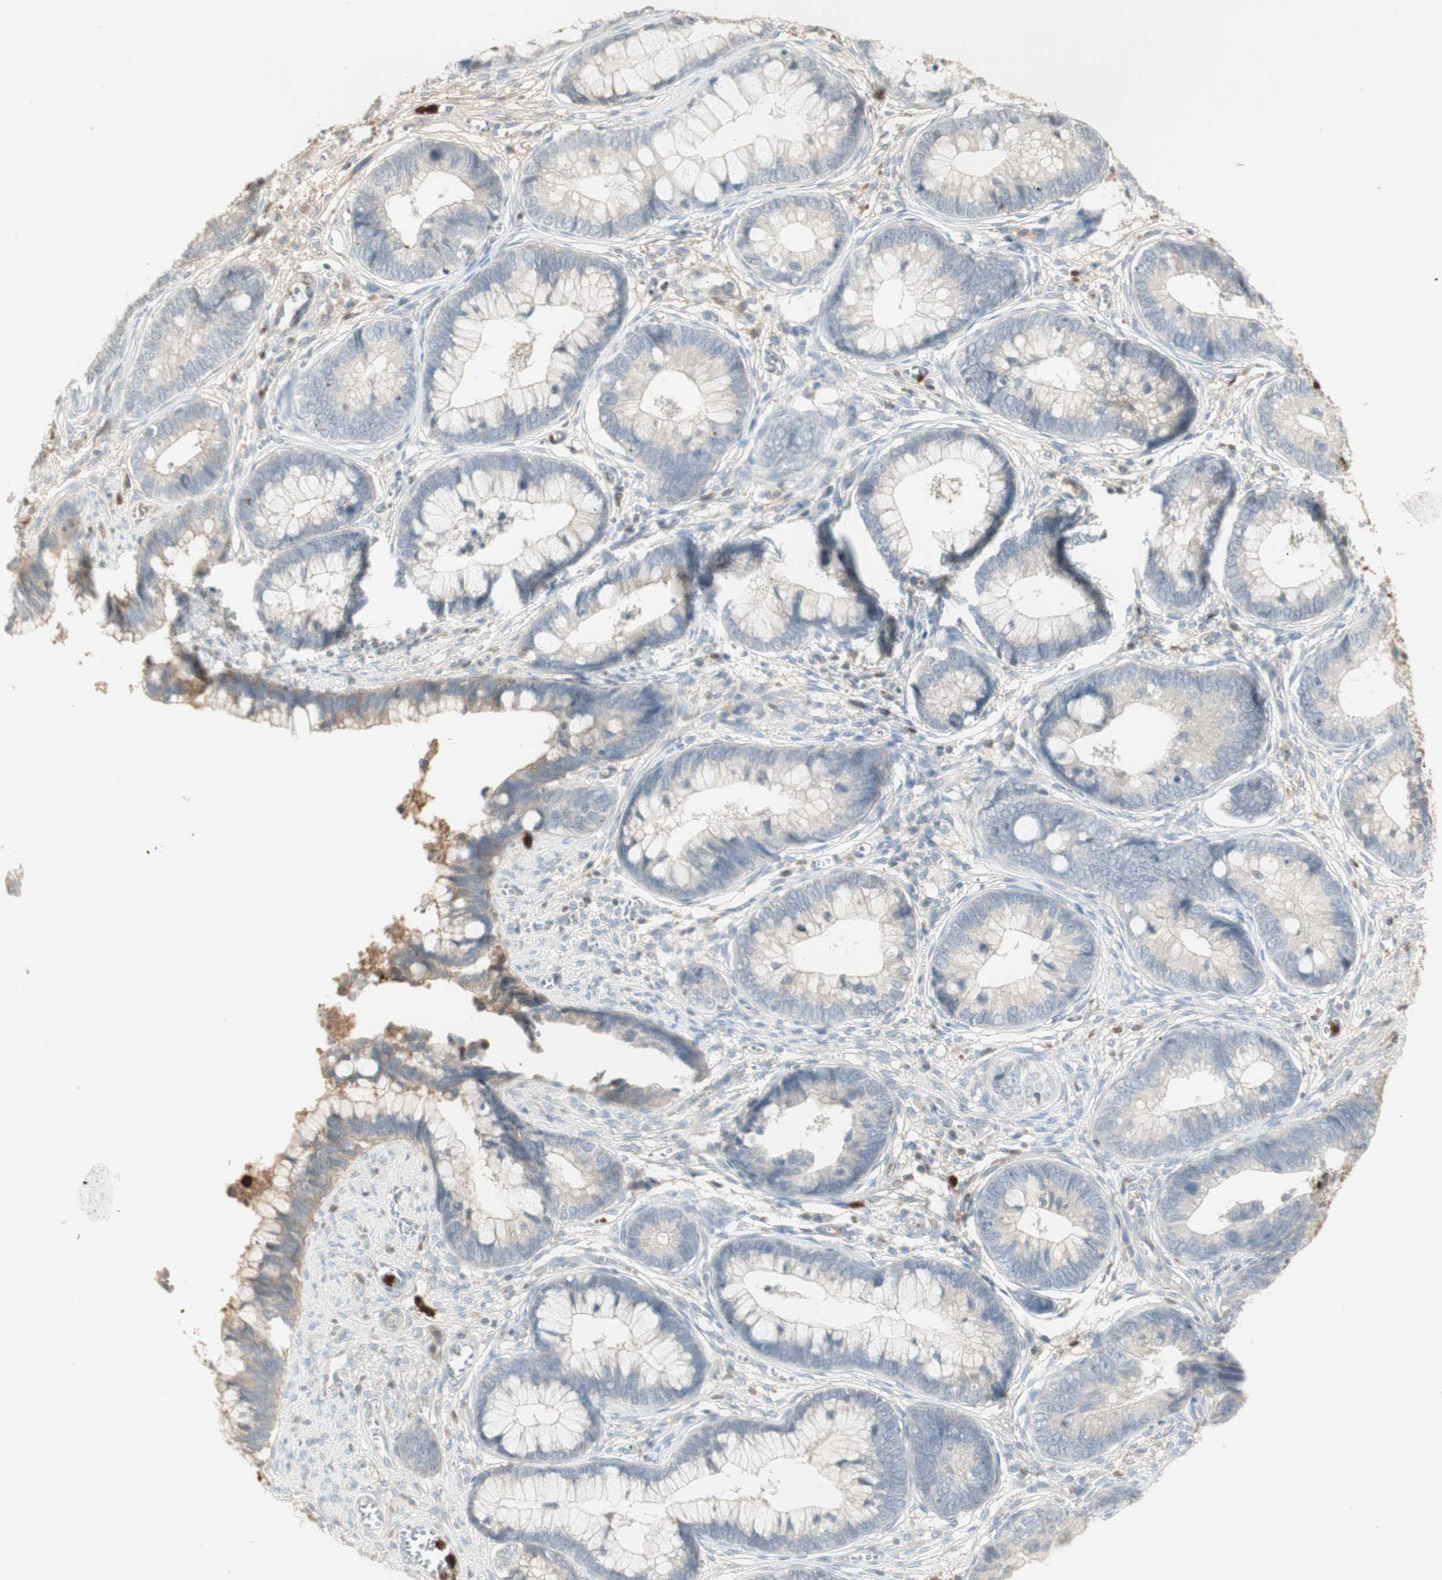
{"staining": {"intensity": "weak", "quantity": "<25%", "location": "cytoplasmic/membranous"}, "tissue": "cervical cancer", "cell_type": "Tumor cells", "image_type": "cancer", "snomed": [{"axis": "morphology", "description": "Adenocarcinoma, NOS"}, {"axis": "topography", "description": "Cervix"}], "caption": "Human cervical cancer (adenocarcinoma) stained for a protein using IHC exhibits no positivity in tumor cells.", "gene": "NID1", "patient": {"sex": "female", "age": 44}}